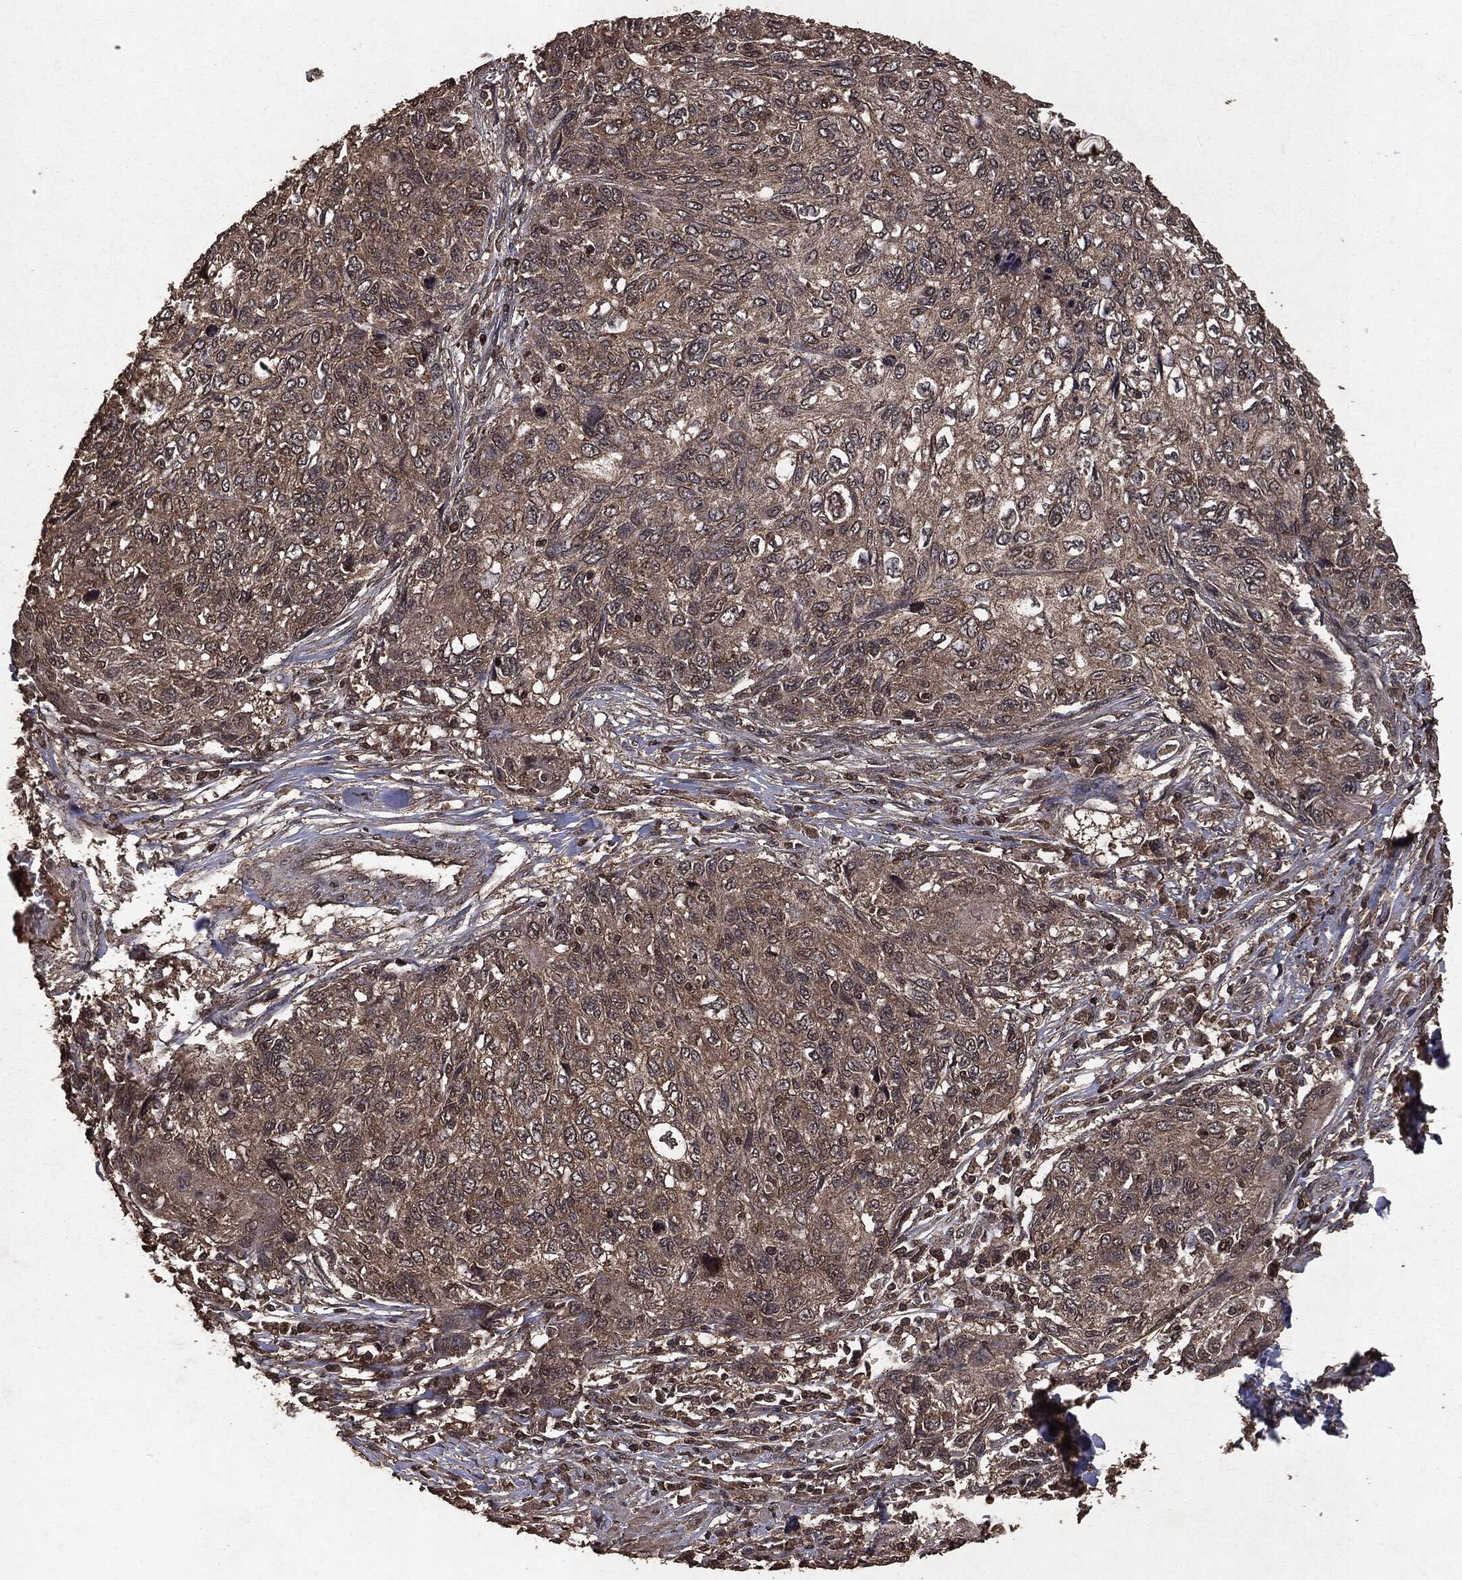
{"staining": {"intensity": "weak", "quantity": "25%-75%", "location": "cytoplasmic/membranous"}, "tissue": "skin cancer", "cell_type": "Tumor cells", "image_type": "cancer", "snomed": [{"axis": "morphology", "description": "Squamous cell carcinoma, NOS"}, {"axis": "topography", "description": "Skin"}], "caption": "Brown immunohistochemical staining in human skin cancer reveals weak cytoplasmic/membranous positivity in approximately 25%-75% of tumor cells. (DAB IHC, brown staining for protein, blue staining for nuclei).", "gene": "NME1", "patient": {"sex": "male", "age": 92}}